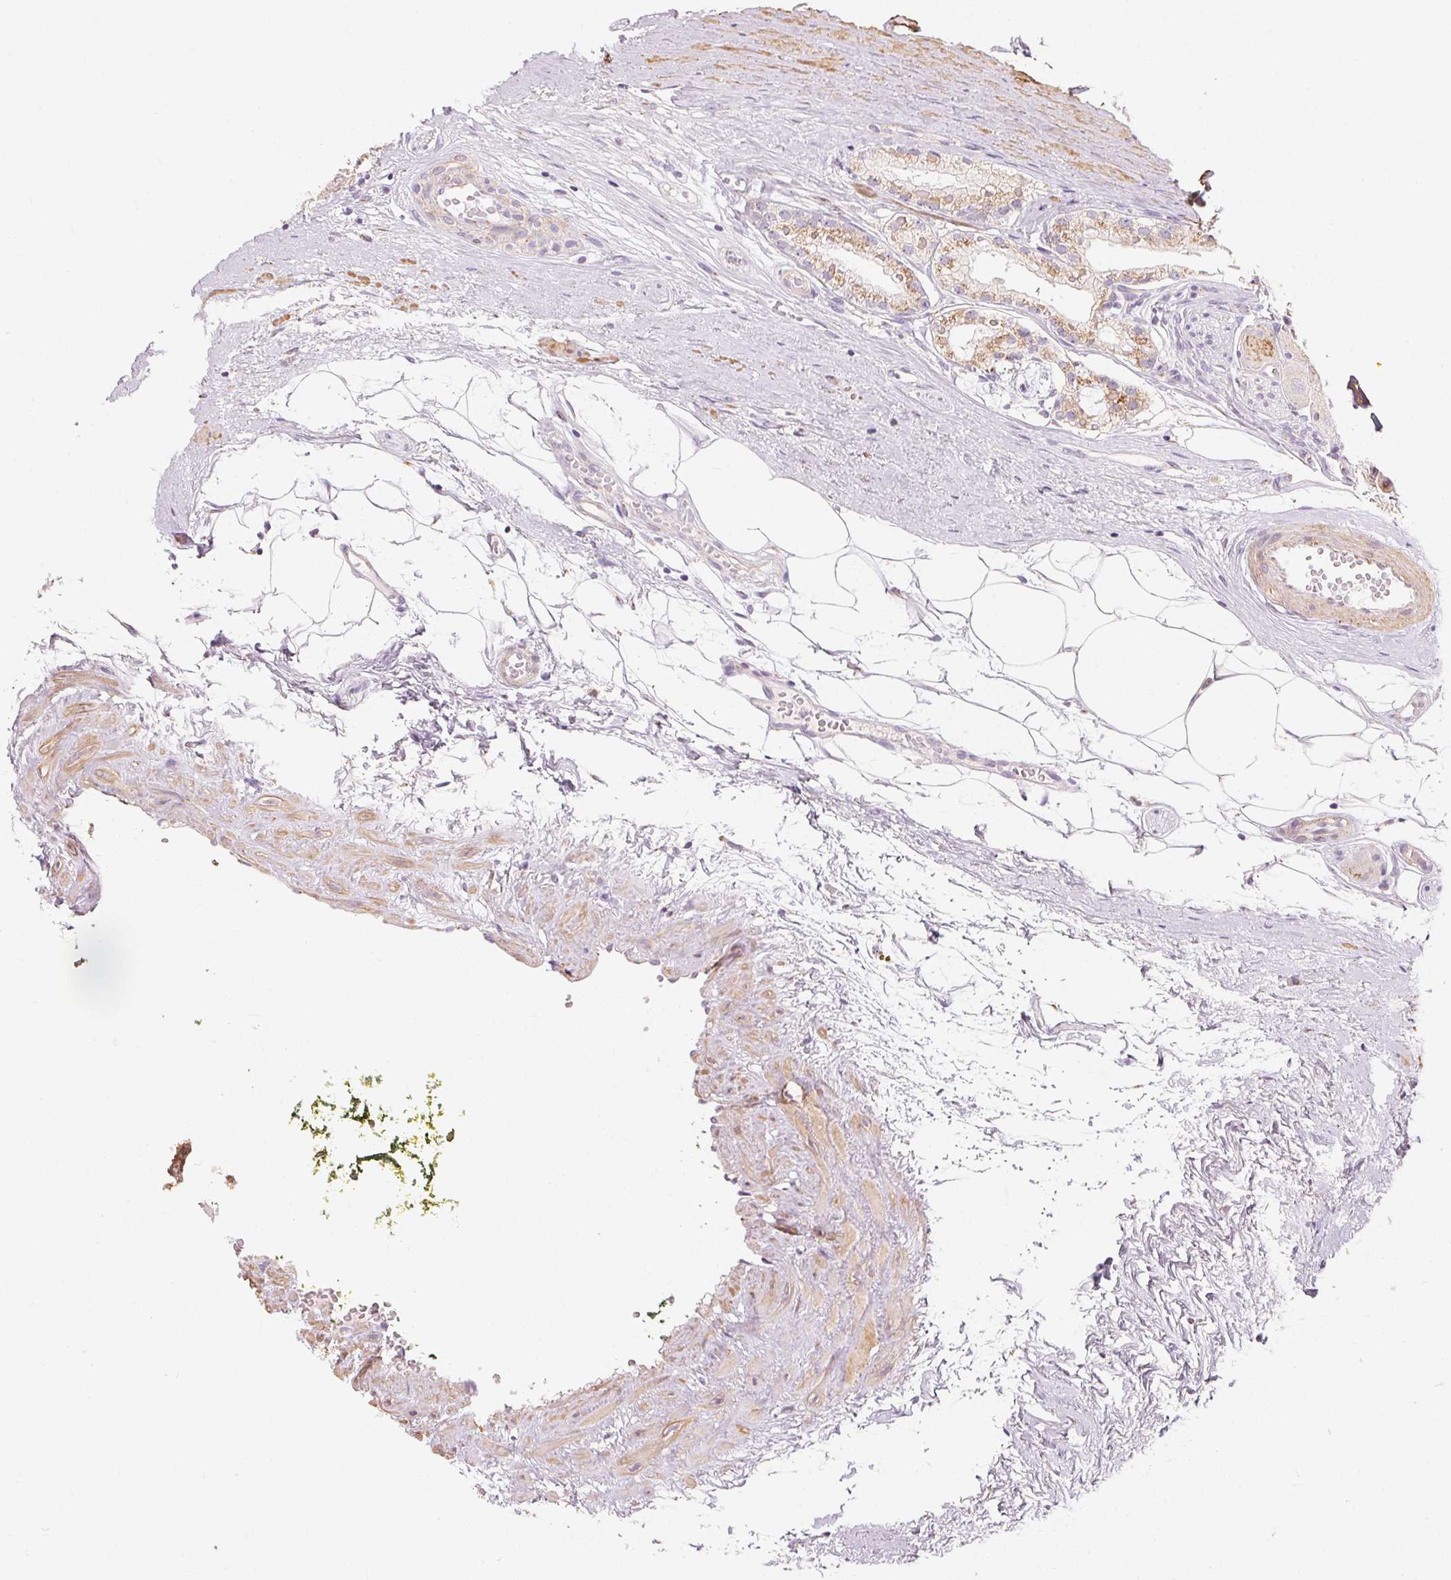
{"staining": {"intensity": "moderate", "quantity": "25%-75%", "location": "cytoplasmic/membranous"}, "tissue": "prostate cancer", "cell_type": "Tumor cells", "image_type": "cancer", "snomed": [{"axis": "morphology", "description": "Adenocarcinoma, High grade"}, {"axis": "topography", "description": "Prostate"}], "caption": "The photomicrograph reveals a brown stain indicating the presence of a protein in the cytoplasmic/membranous of tumor cells in prostate cancer (adenocarcinoma (high-grade)). (Stains: DAB (3,3'-diaminobenzidine) in brown, nuclei in blue, Microscopy: brightfield microscopy at high magnification).", "gene": "DRAM2", "patient": {"sex": "male", "age": 71}}